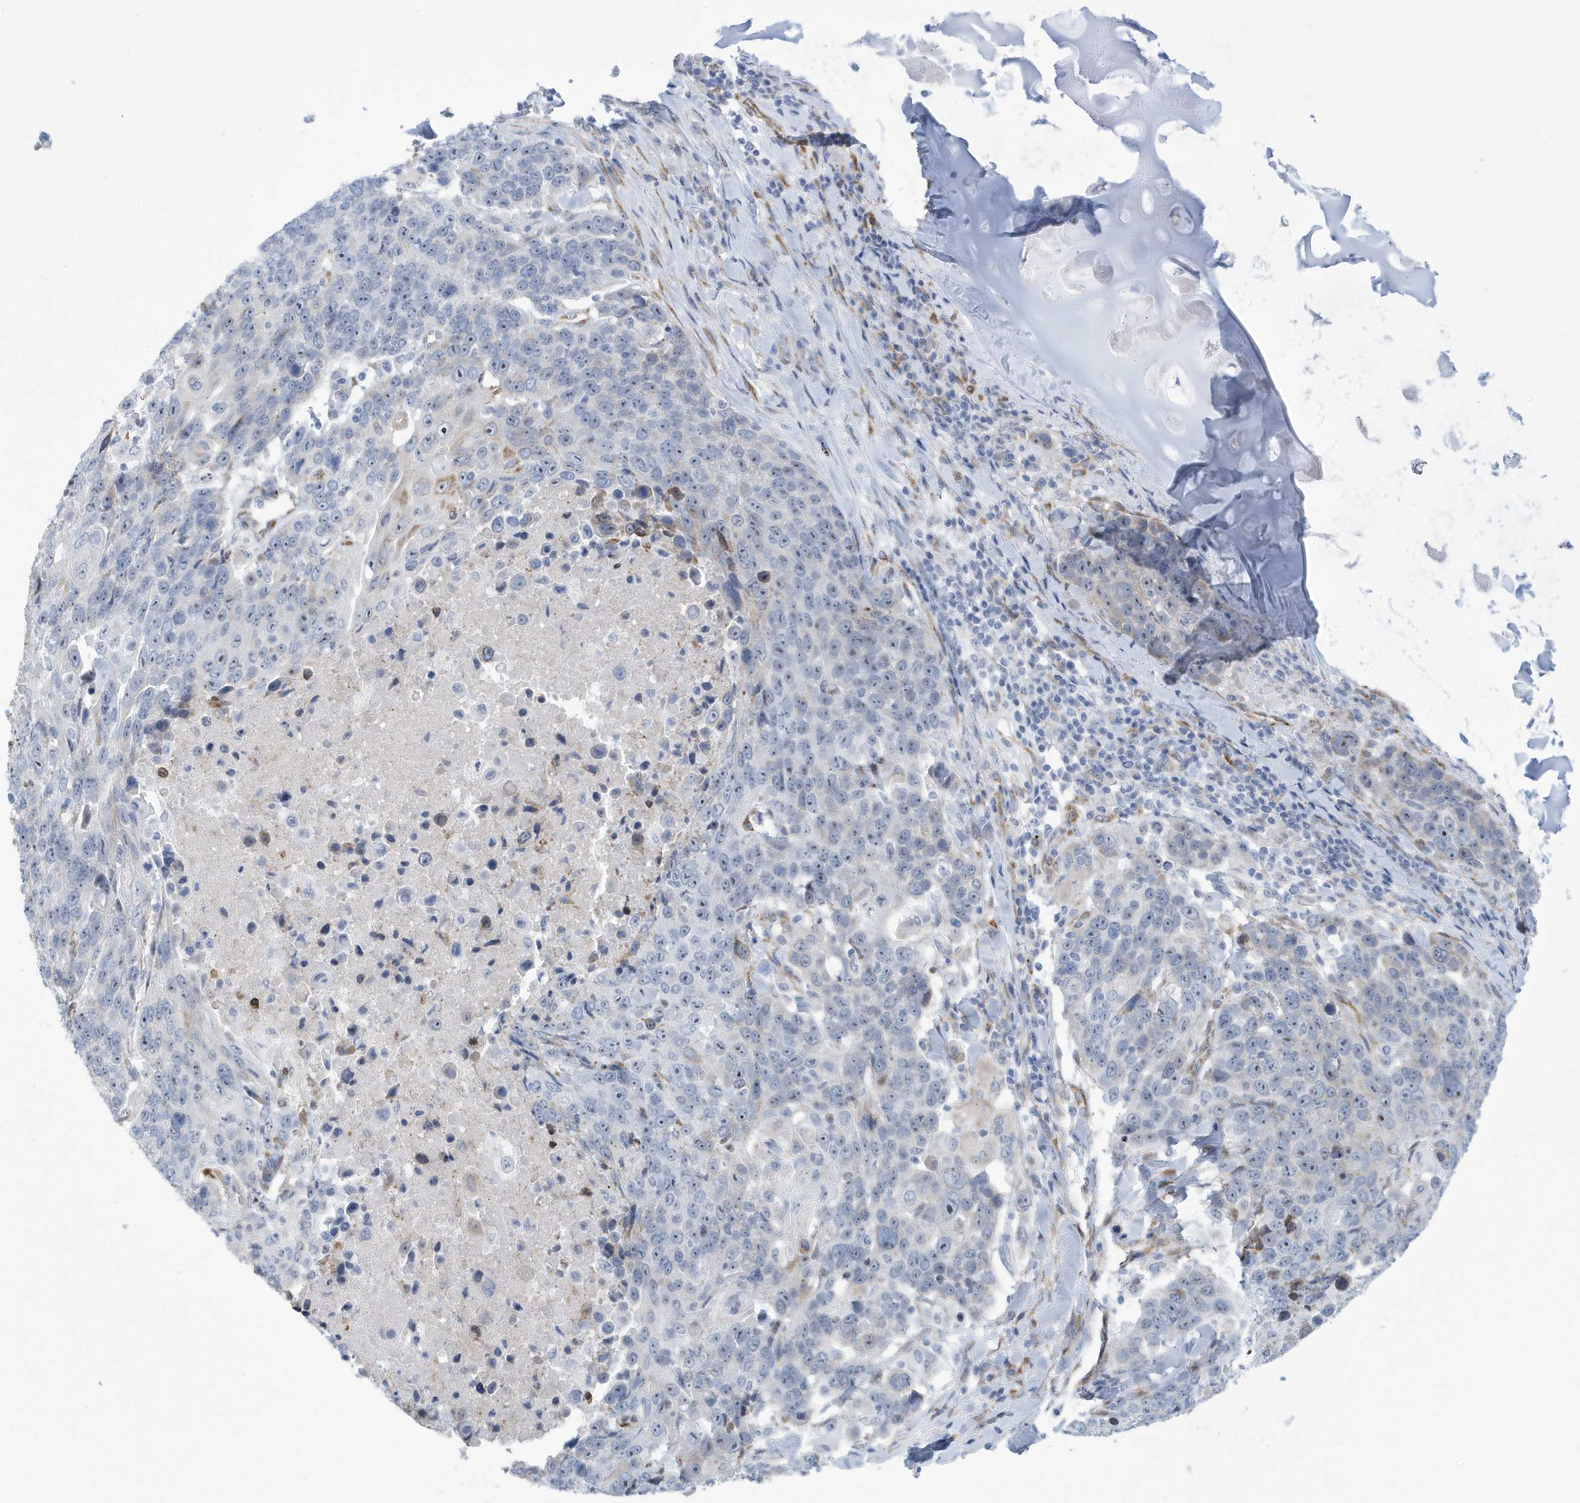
{"staining": {"intensity": "negative", "quantity": "none", "location": "none"}, "tissue": "lung cancer", "cell_type": "Tumor cells", "image_type": "cancer", "snomed": [{"axis": "morphology", "description": "Squamous cell carcinoma, NOS"}, {"axis": "topography", "description": "Lung"}], "caption": "This is an IHC image of lung cancer. There is no staining in tumor cells.", "gene": "SEMA3F", "patient": {"sex": "male", "age": 66}}